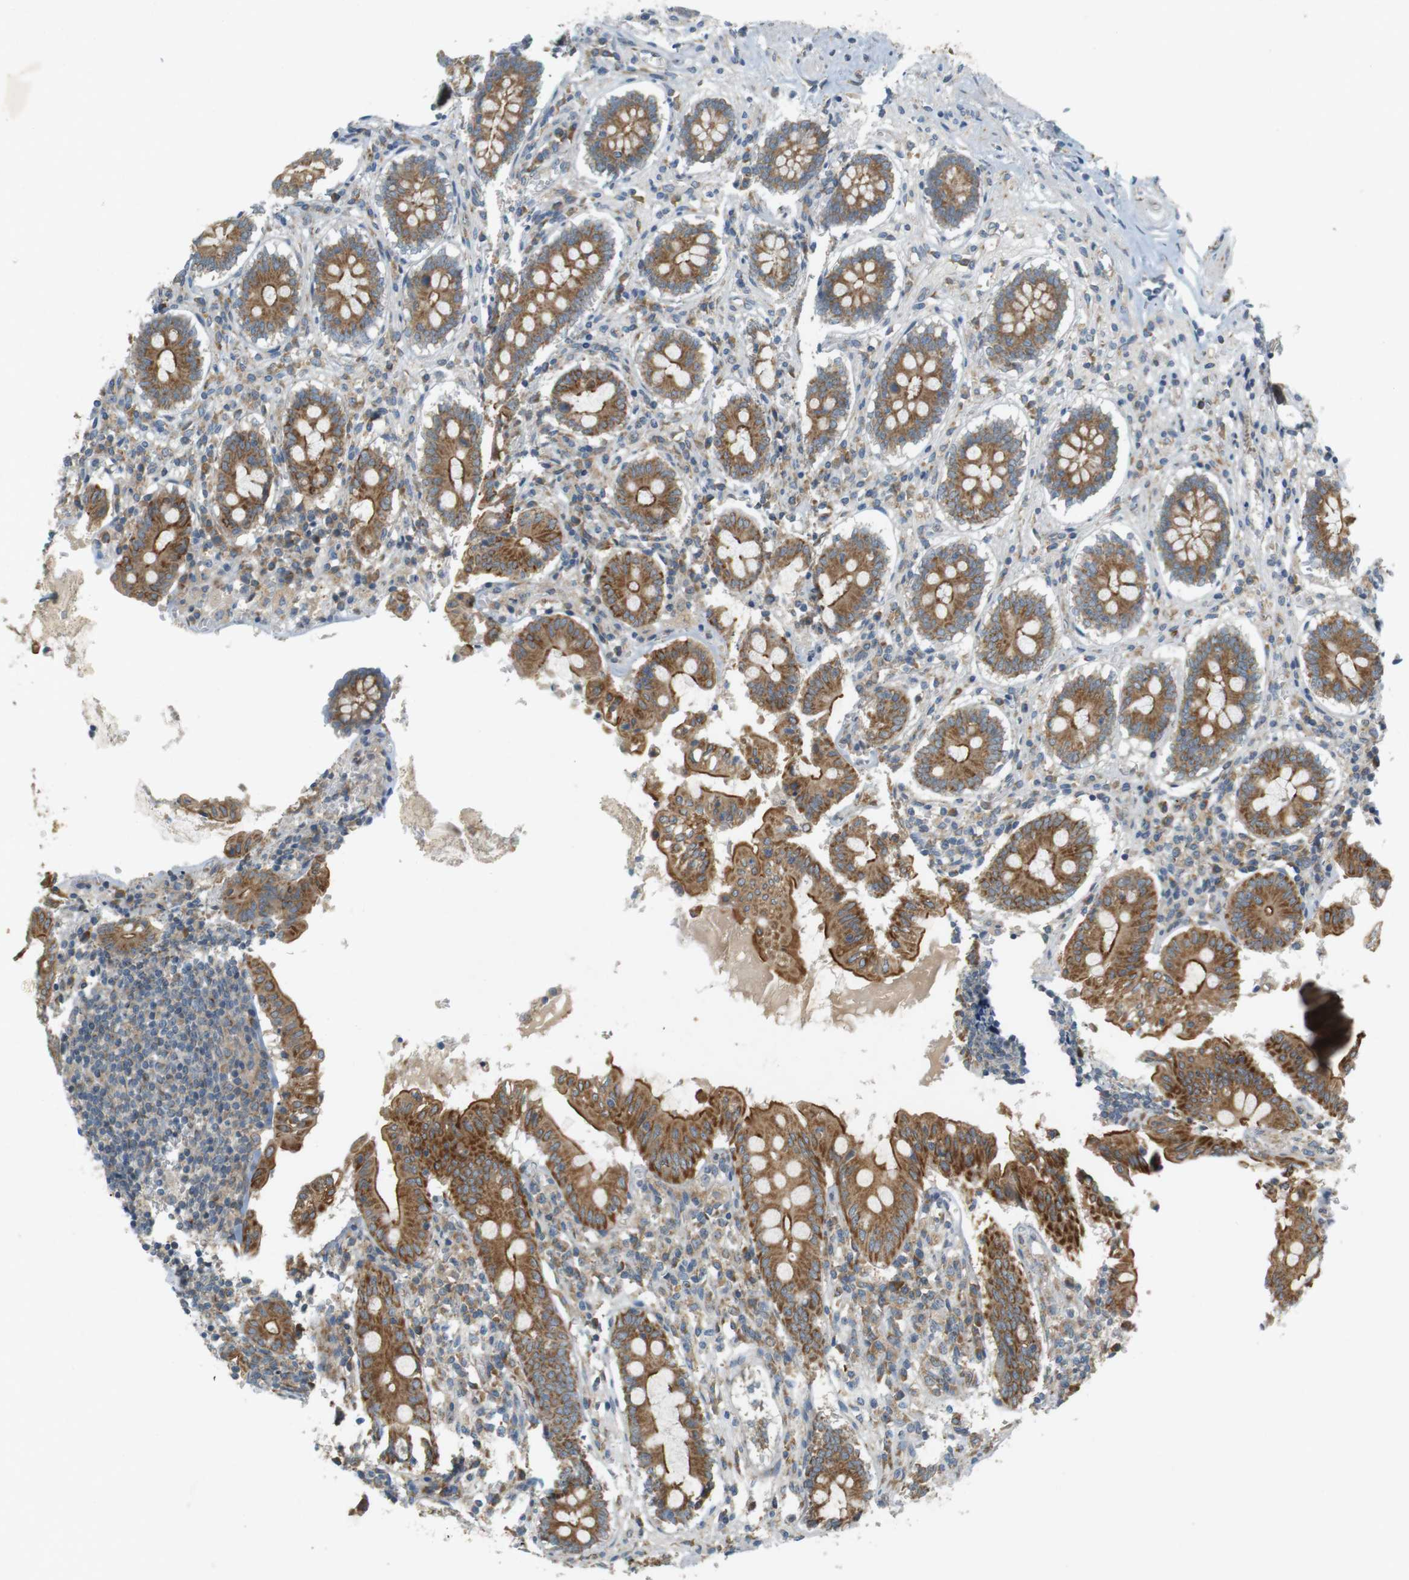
{"staining": {"intensity": "moderate", "quantity": ">75%", "location": "cytoplasmic/membranous"}, "tissue": "appendix", "cell_type": "Glandular cells", "image_type": "normal", "snomed": [{"axis": "morphology", "description": "Normal tissue, NOS"}, {"axis": "topography", "description": "Appendix"}], "caption": "Protein staining reveals moderate cytoplasmic/membranous positivity in about >75% of glandular cells in benign appendix. (DAB IHC, brown staining for protein, blue staining for nuclei).", "gene": "SLC41A1", "patient": {"sex": "female", "age": 50}}